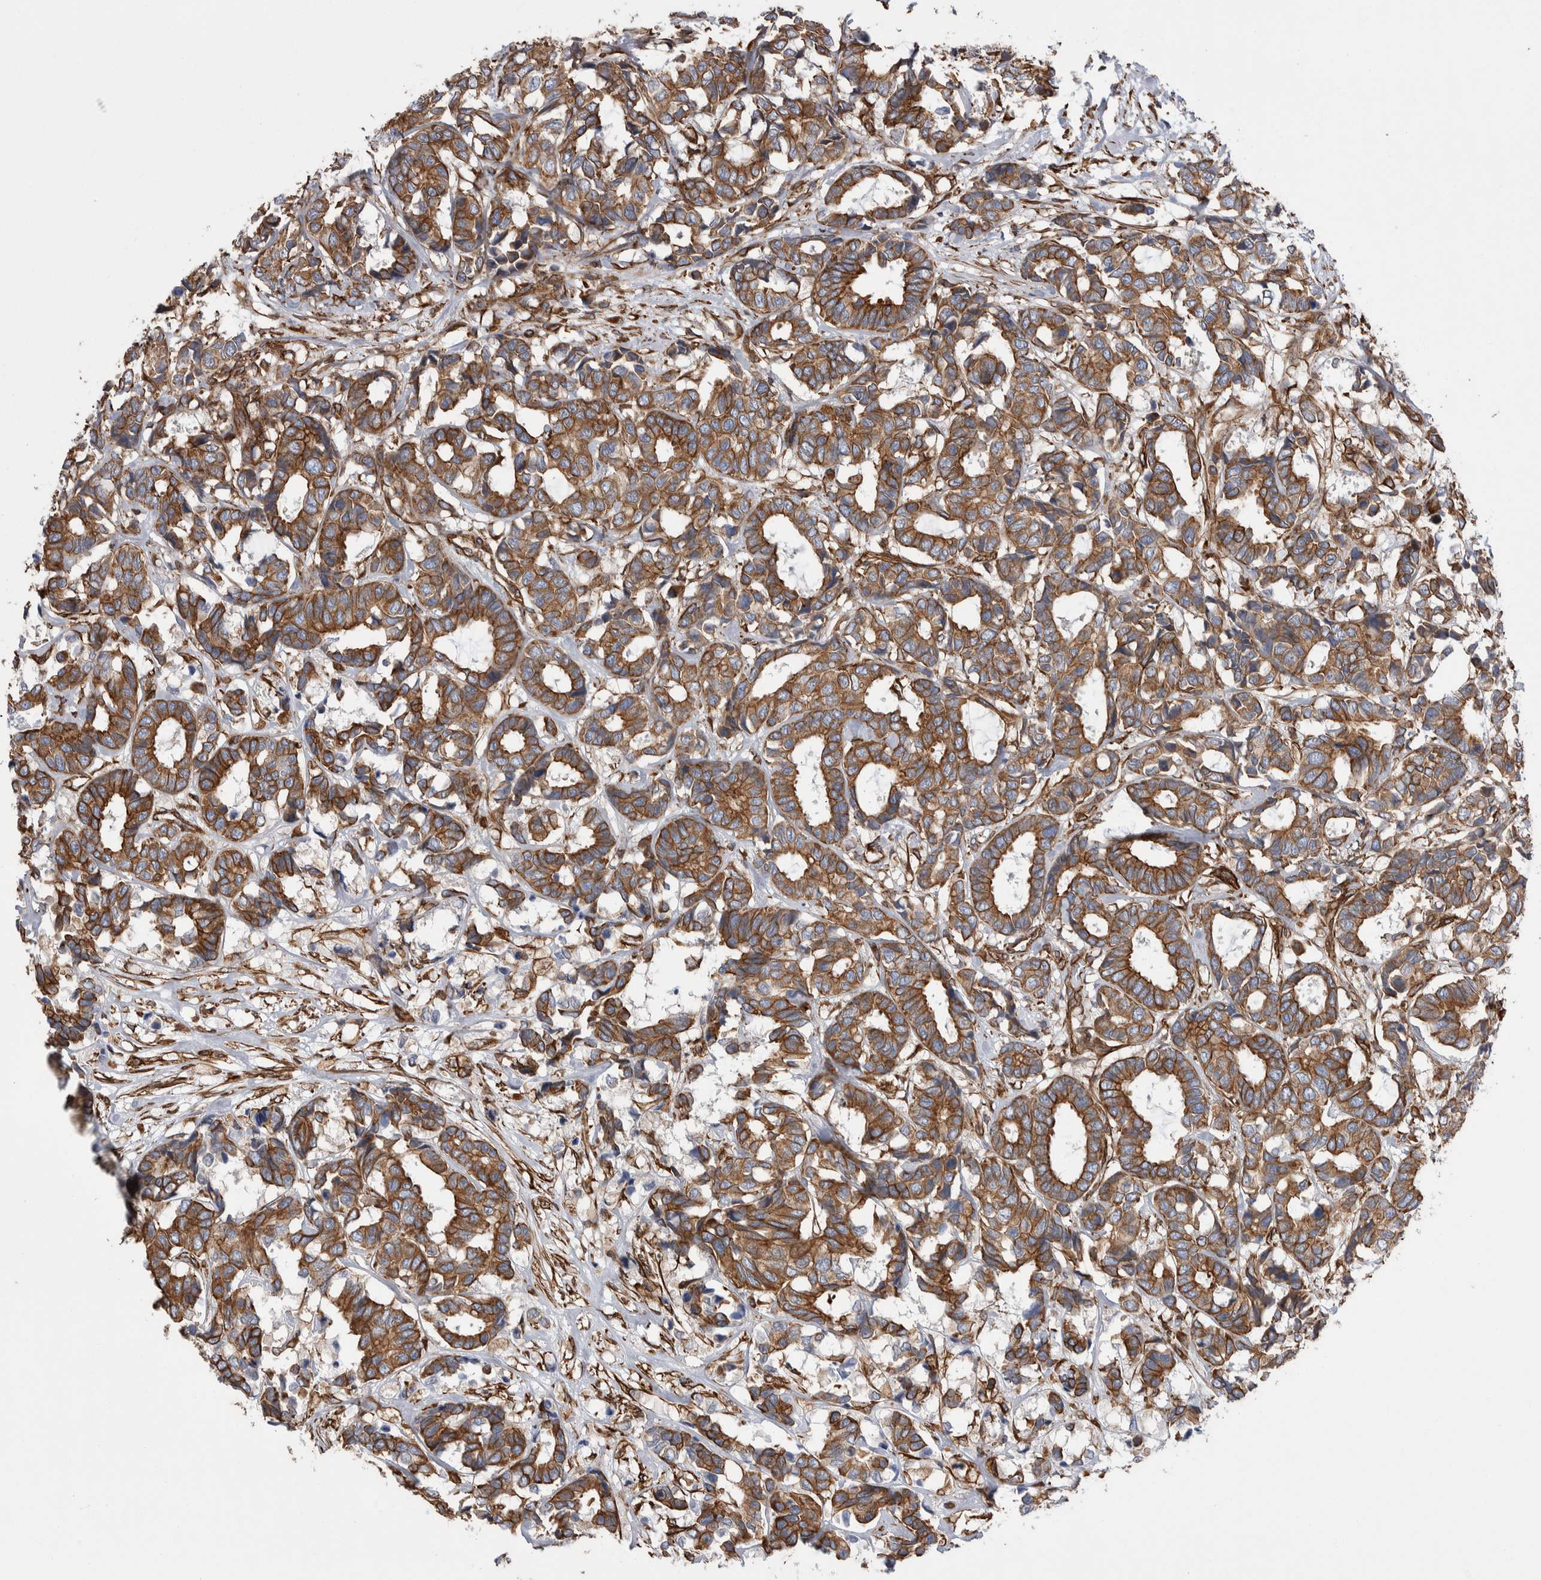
{"staining": {"intensity": "strong", "quantity": ">75%", "location": "cytoplasmic/membranous"}, "tissue": "breast cancer", "cell_type": "Tumor cells", "image_type": "cancer", "snomed": [{"axis": "morphology", "description": "Duct carcinoma"}, {"axis": "topography", "description": "Breast"}], "caption": "Immunohistochemical staining of infiltrating ductal carcinoma (breast) exhibits strong cytoplasmic/membranous protein staining in approximately >75% of tumor cells.", "gene": "KIF12", "patient": {"sex": "female", "age": 87}}